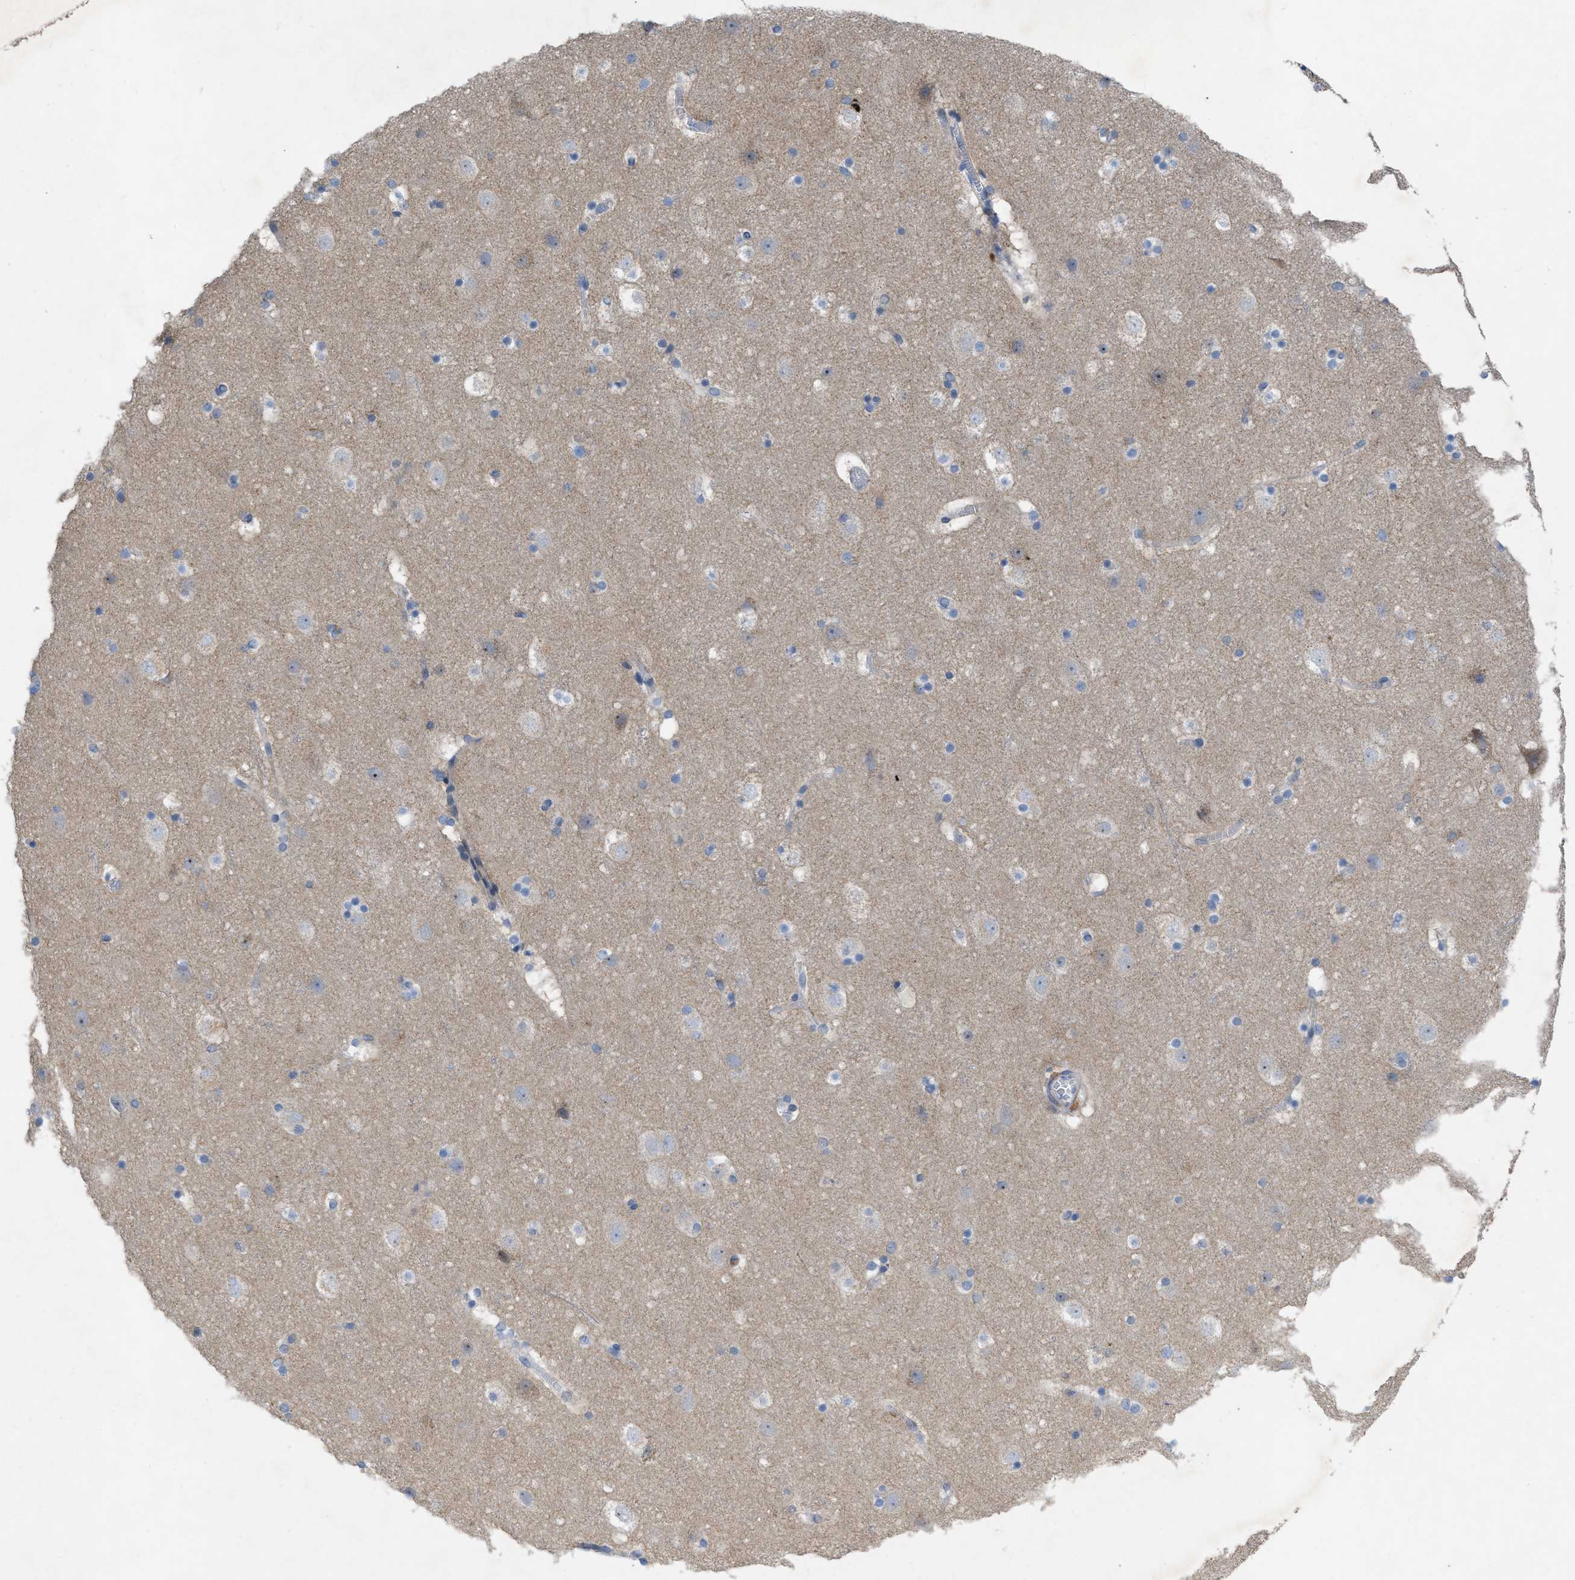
{"staining": {"intensity": "negative", "quantity": "none", "location": "none"}, "tissue": "cerebral cortex", "cell_type": "Endothelial cells", "image_type": "normal", "snomed": [{"axis": "morphology", "description": "Normal tissue, NOS"}, {"axis": "topography", "description": "Cerebral cortex"}], "caption": "This is an IHC histopathology image of unremarkable cerebral cortex. There is no positivity in endothelial cells.", "gene": "PLPPR5", "patient": {"sex": "male", "age": 45}}